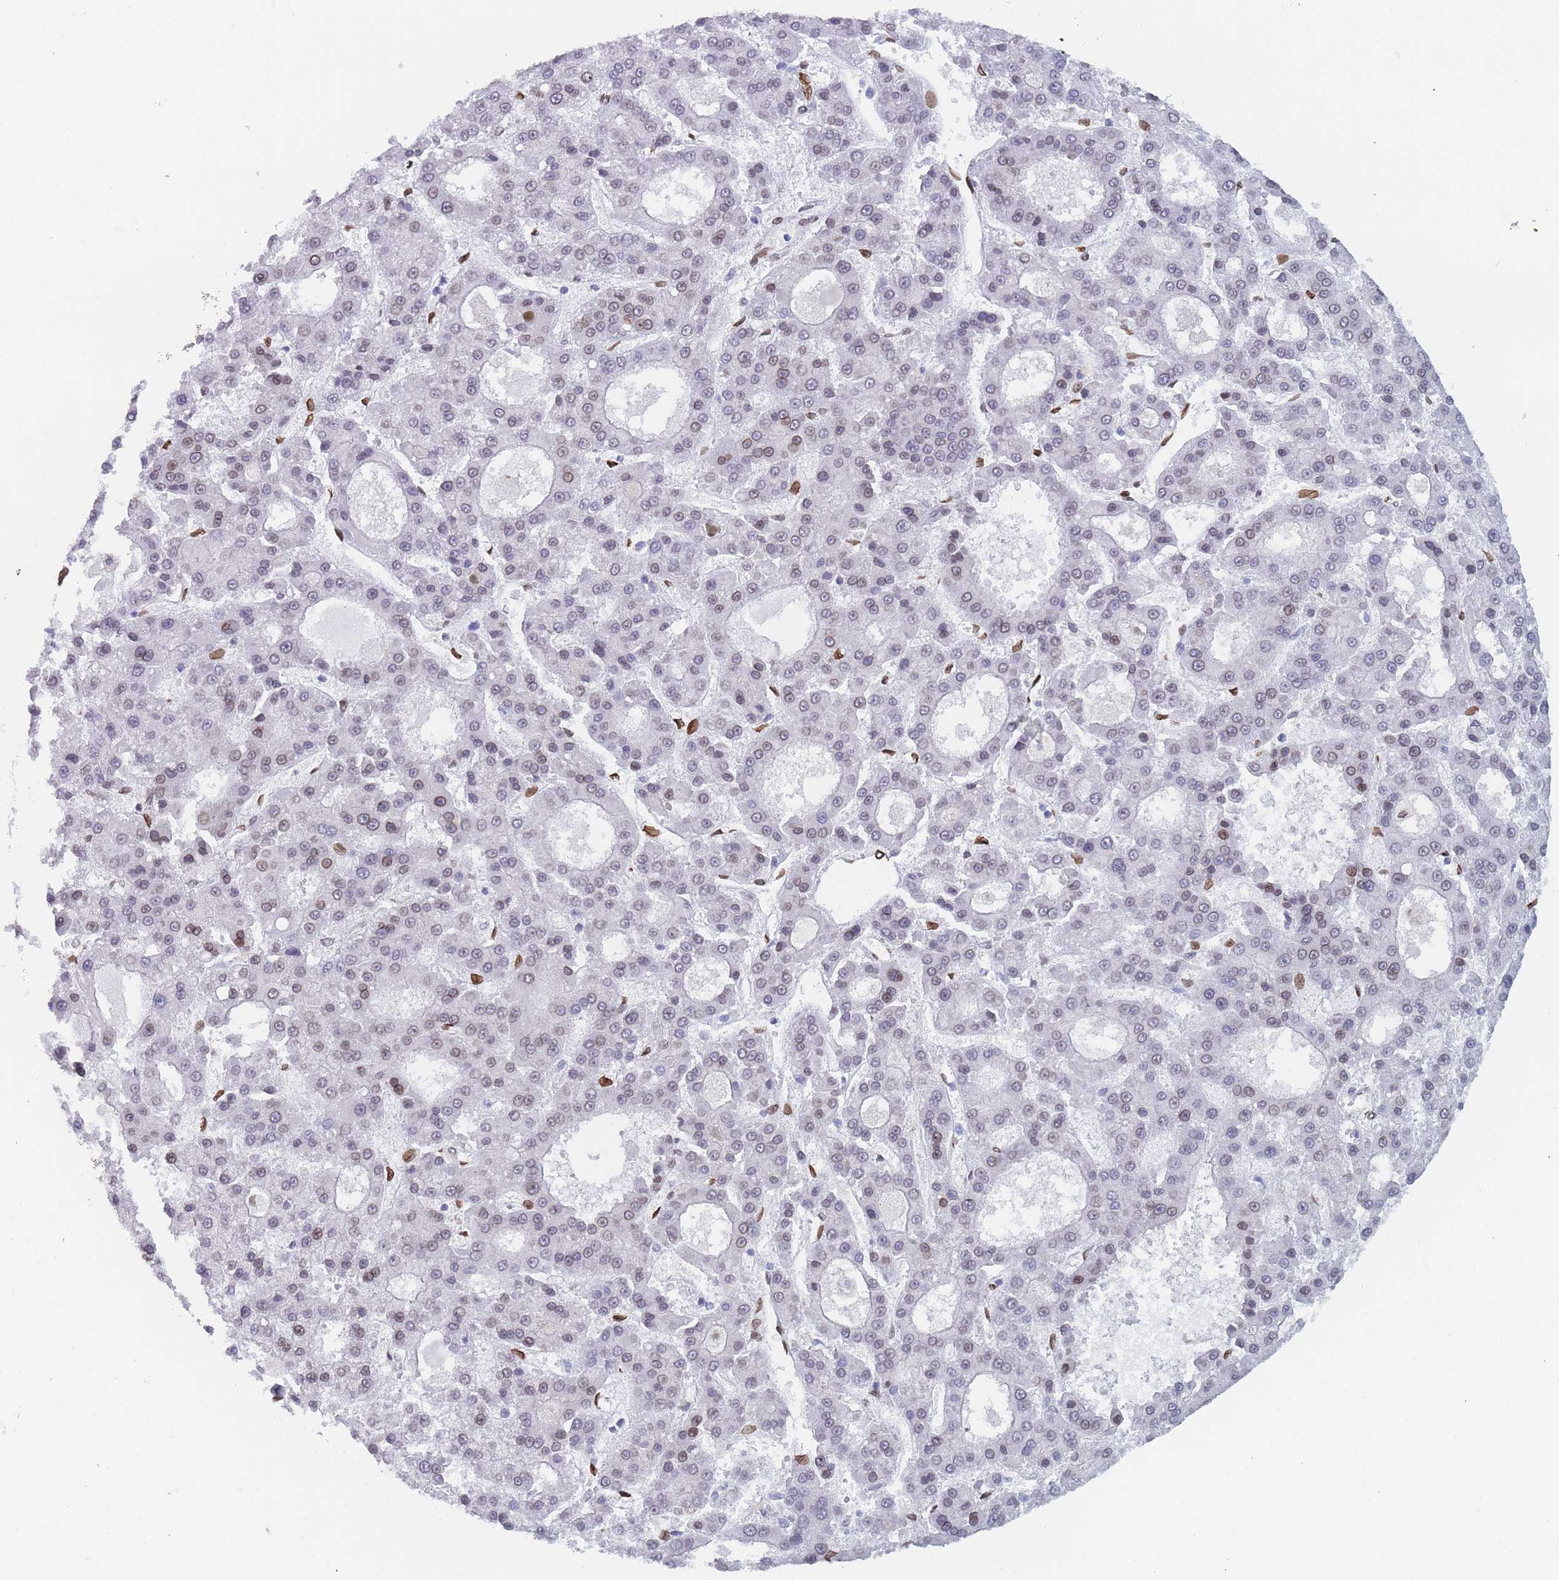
{"staining": {"intensity": "negative", "quantity": "none", "location": "none"}, "tissue": "liver cancer", "cell_type": "Tumor cells", "image_type": "cancer", "snomed": [{"axis": "morphology", "description": "Carcinoma, Hepatocellular, NOS"}, {"axis": "topography", "description": "Liver"}], "caption": "This is an immunohistochemistry micrograph of liver cancer (hepatocellular carcinoma). There is no staining in tumor cells.", "gene": "ZBTB1", "patient": {"sex": "male", "age": 70}}